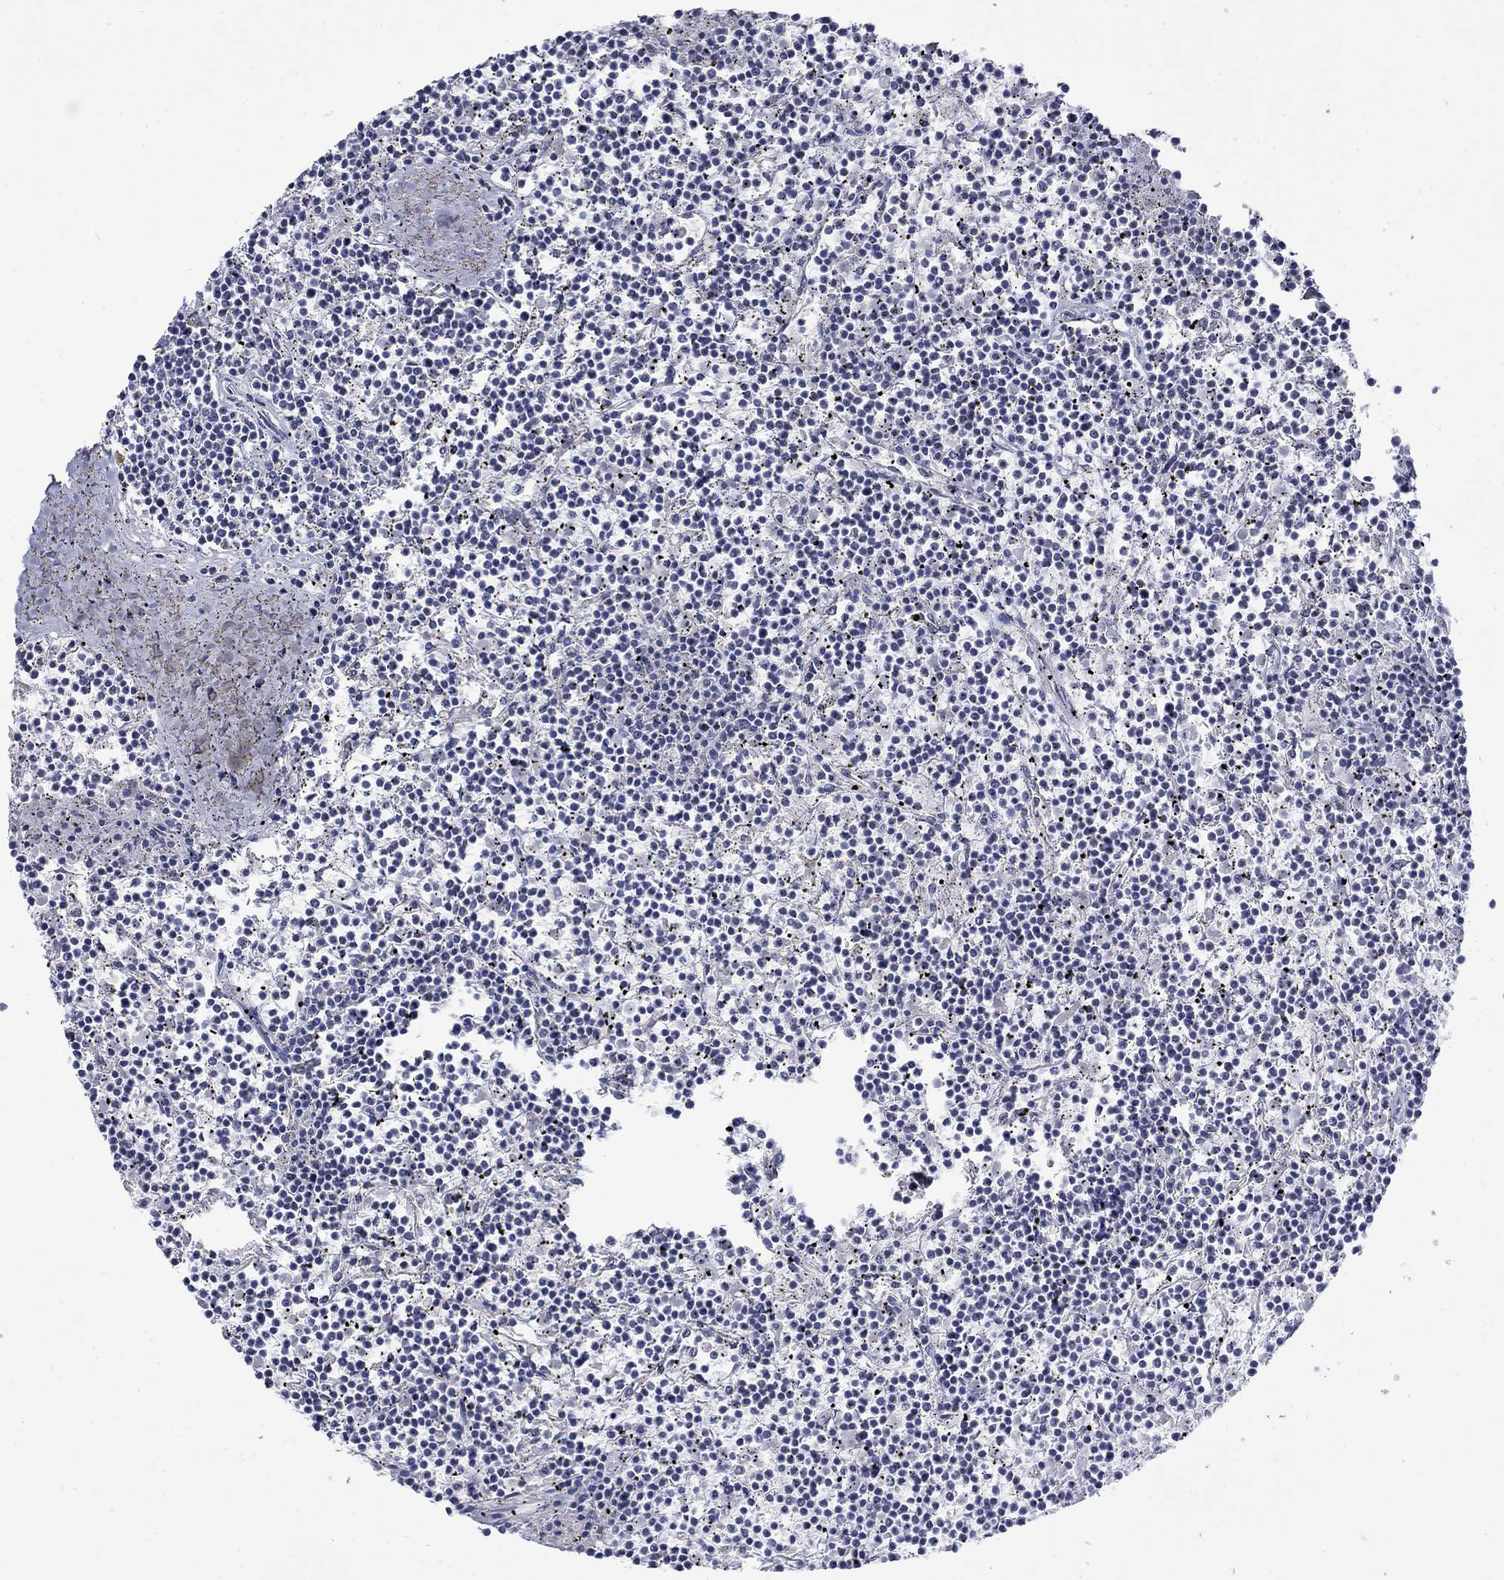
{"staining": {"intensity": "negative", "quantity": "none", "location": "none"}, "tissue": "lymphoma", "cell_type": "Tumor cells", "image_type": "cancer", "snomed": [{"axis": "morphology", "description": "Malignant lymphoma, non-Hodgkin's type, Low grade"}, {"axis": "topography", "description": "Spleen"}], "caption": "Protein analysis of malignant lymphoma, non-Hodgkin's type (low-grade) shows no significant expression in tumor cells.", "gene": "CISD1", "patient": {"sex": "female", "age": 19}}